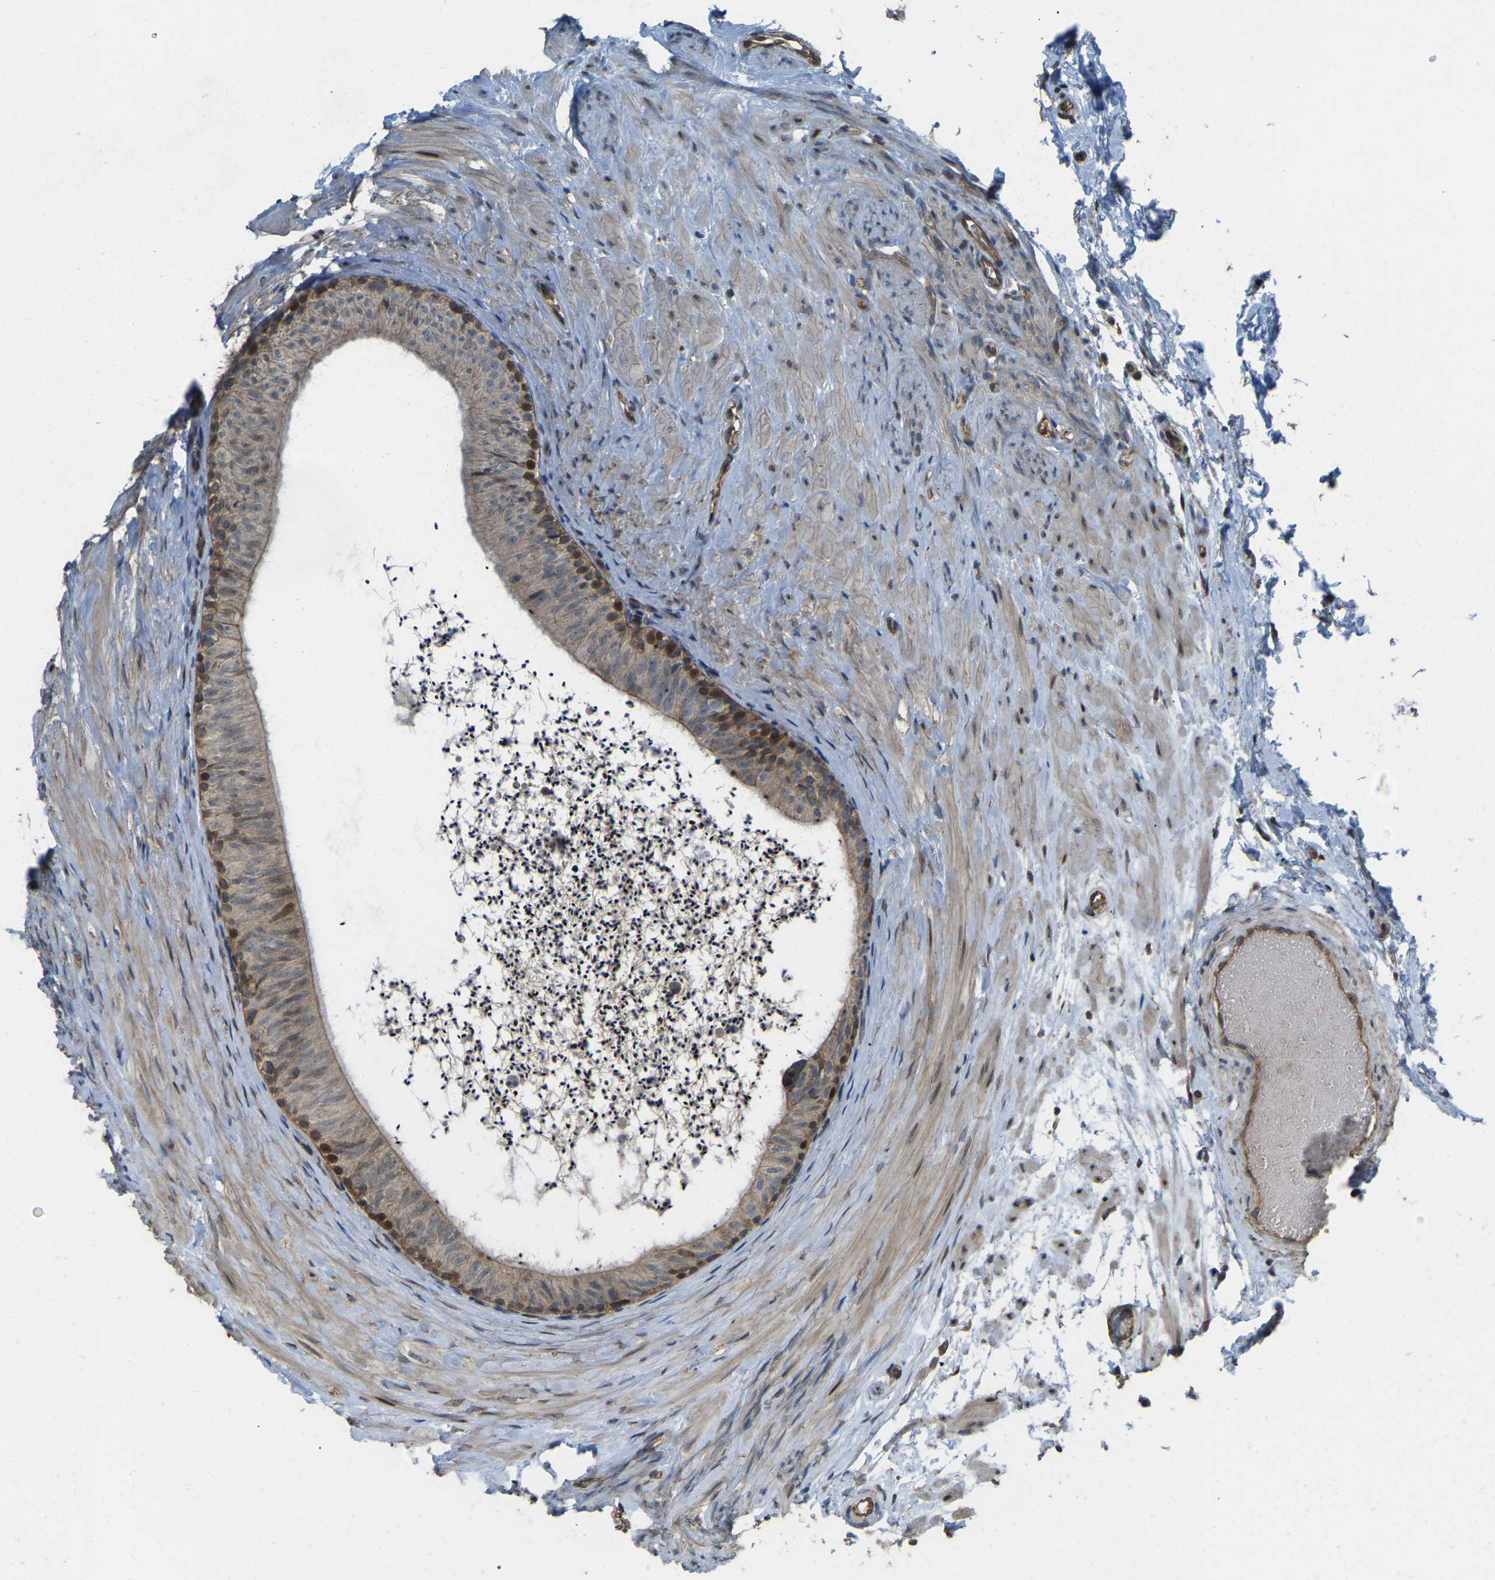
{"staining": {"intensity": "moderate", "quantity": ">75%", "location": "cytoplasmic/membranous,nuclear"}, "tissue": "epididymis", "cell_type": "Glandular cells", "image_type": "normal", "snomed": [{"axis": "morphology", "description": "Normal tissue, NOS"}, {"axis": "topography", "description": "Epididymis"}], "caption": "IHC histopathology image of unremarkable epididymis: epididymis stained using IHC reveals medium levels of moderate protein expression localized specifically in the cytoplasmic/membranous,nuclear of glandular cells, appearing as a cytoplasmic/membranous,nuclear brown color.", "gene": "C21orf91", "patient": {"sex": "male", "age": 56}}